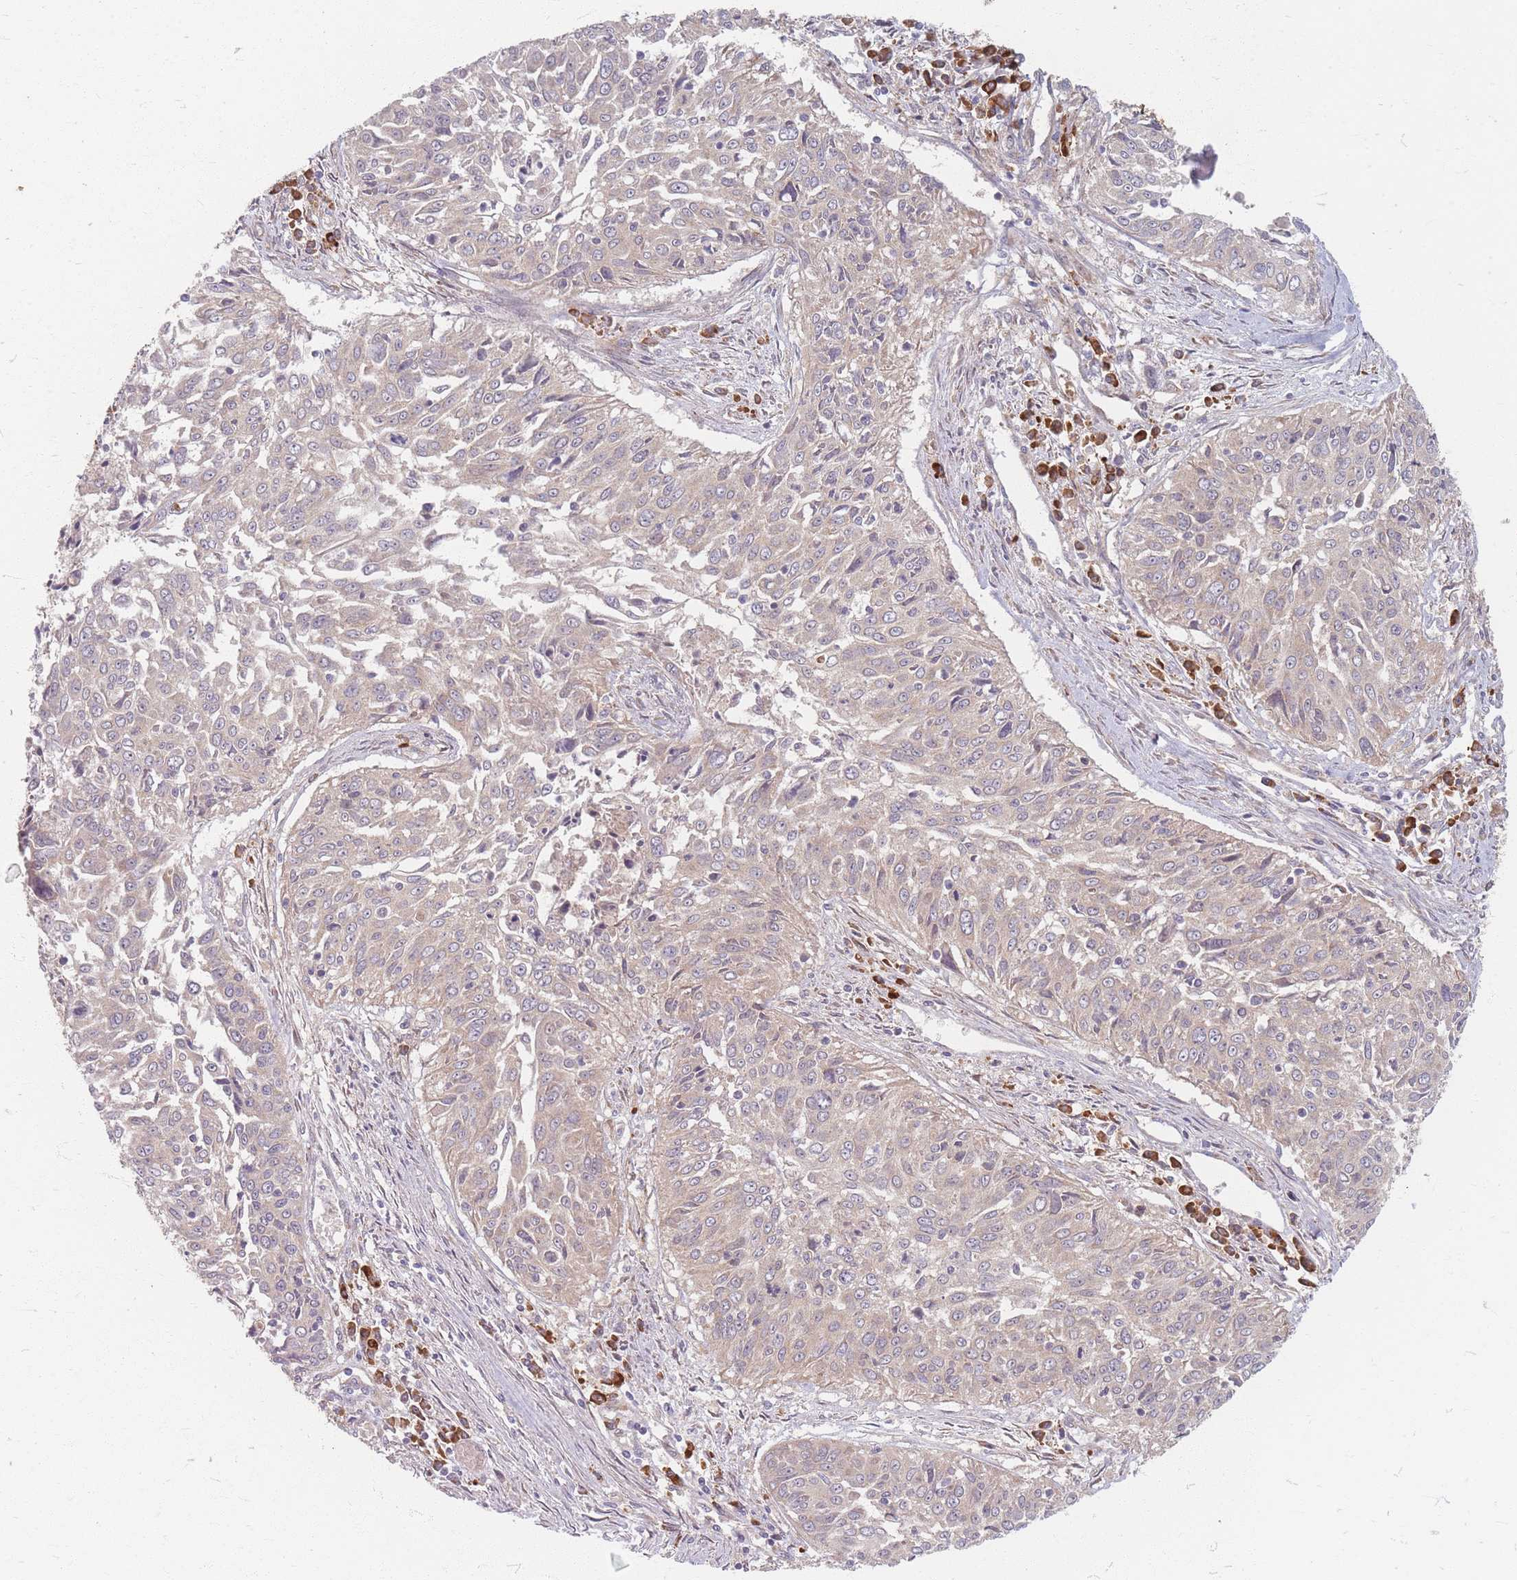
{"staining": {"intensity": "weak", "quantity": "25%-75%", "location": "cytoplasmic/membranous"}, "tissue": "cervical cancer", "cell_type": "Tumor cells", "image_type": "cancer", "snomed": [{"axis": "morphology", "description": "Squamous cell carcinoma, NOS"}, {"axis": "topography", "description": "Cervix"}], "caption": "IHC (DAB (3,3'-diaminobenzidine)) staining of human squamous cell carcinoma (cervical) reveals weak cytoplasmic/membranous protein positivity in approximately 25%-75% of tumor cells.", "gene": "SMIM14", "patient": {"sex": "female", "age": 55}}